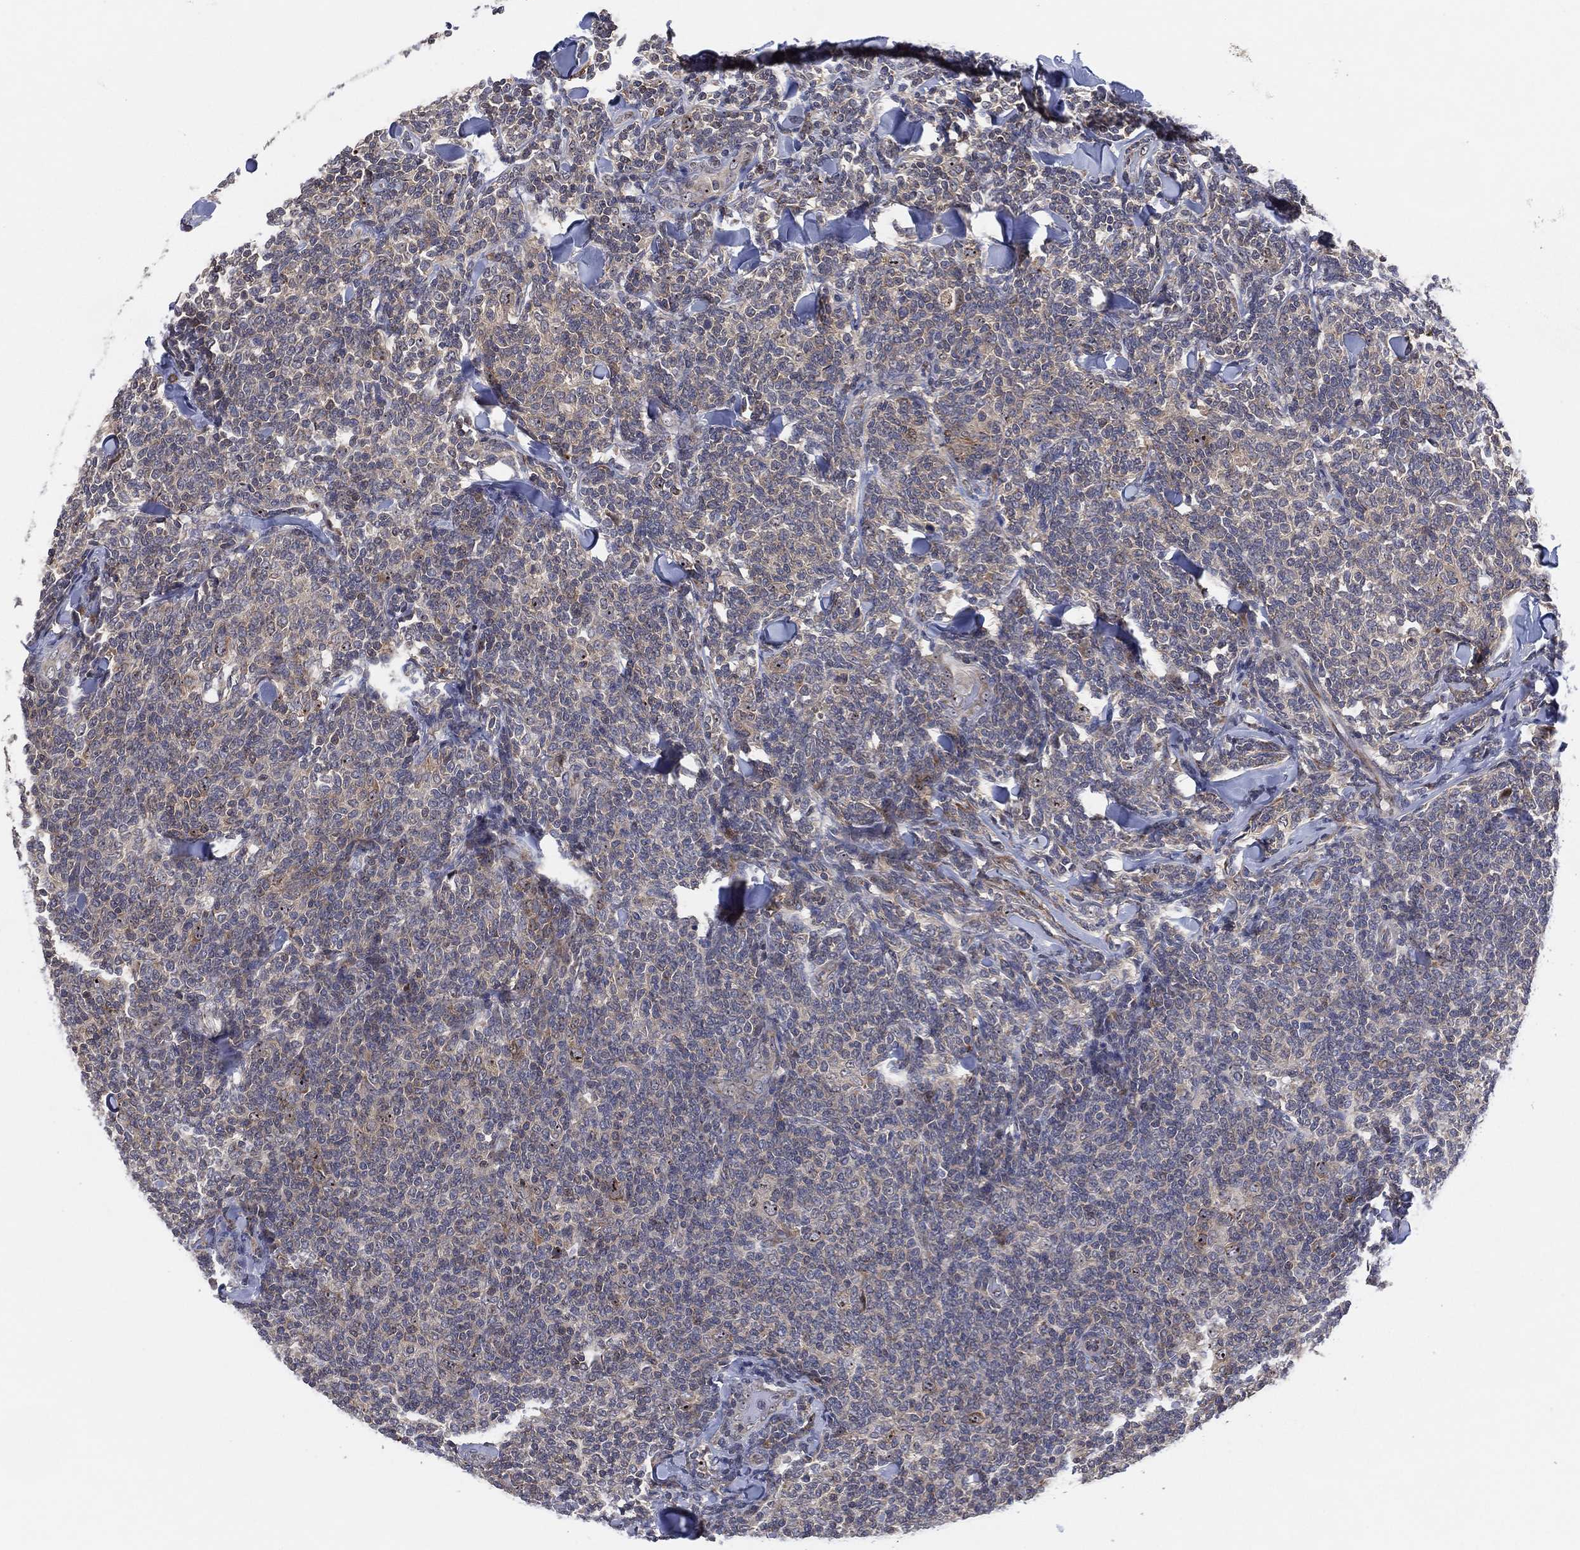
{"staining": {"intensity": "negative", "quantity": "none", "location": "none"}, "tissue": "lymphoma", "cell_type": "Tumor cells", "image_type": "cancer", "snomed": [{"axis": "morphology", "description": "Malignant lymphoma, non-Hodgkin's type, Low grade"}, {"axis": "topography", "description": "Lymph node"}], "caption": "Lymphoma stained for a protein using immunohistochemistry displays no positivity tumor cells.", "gene": "FAM104A", "patient": {"sex": "female", "age": 56}}